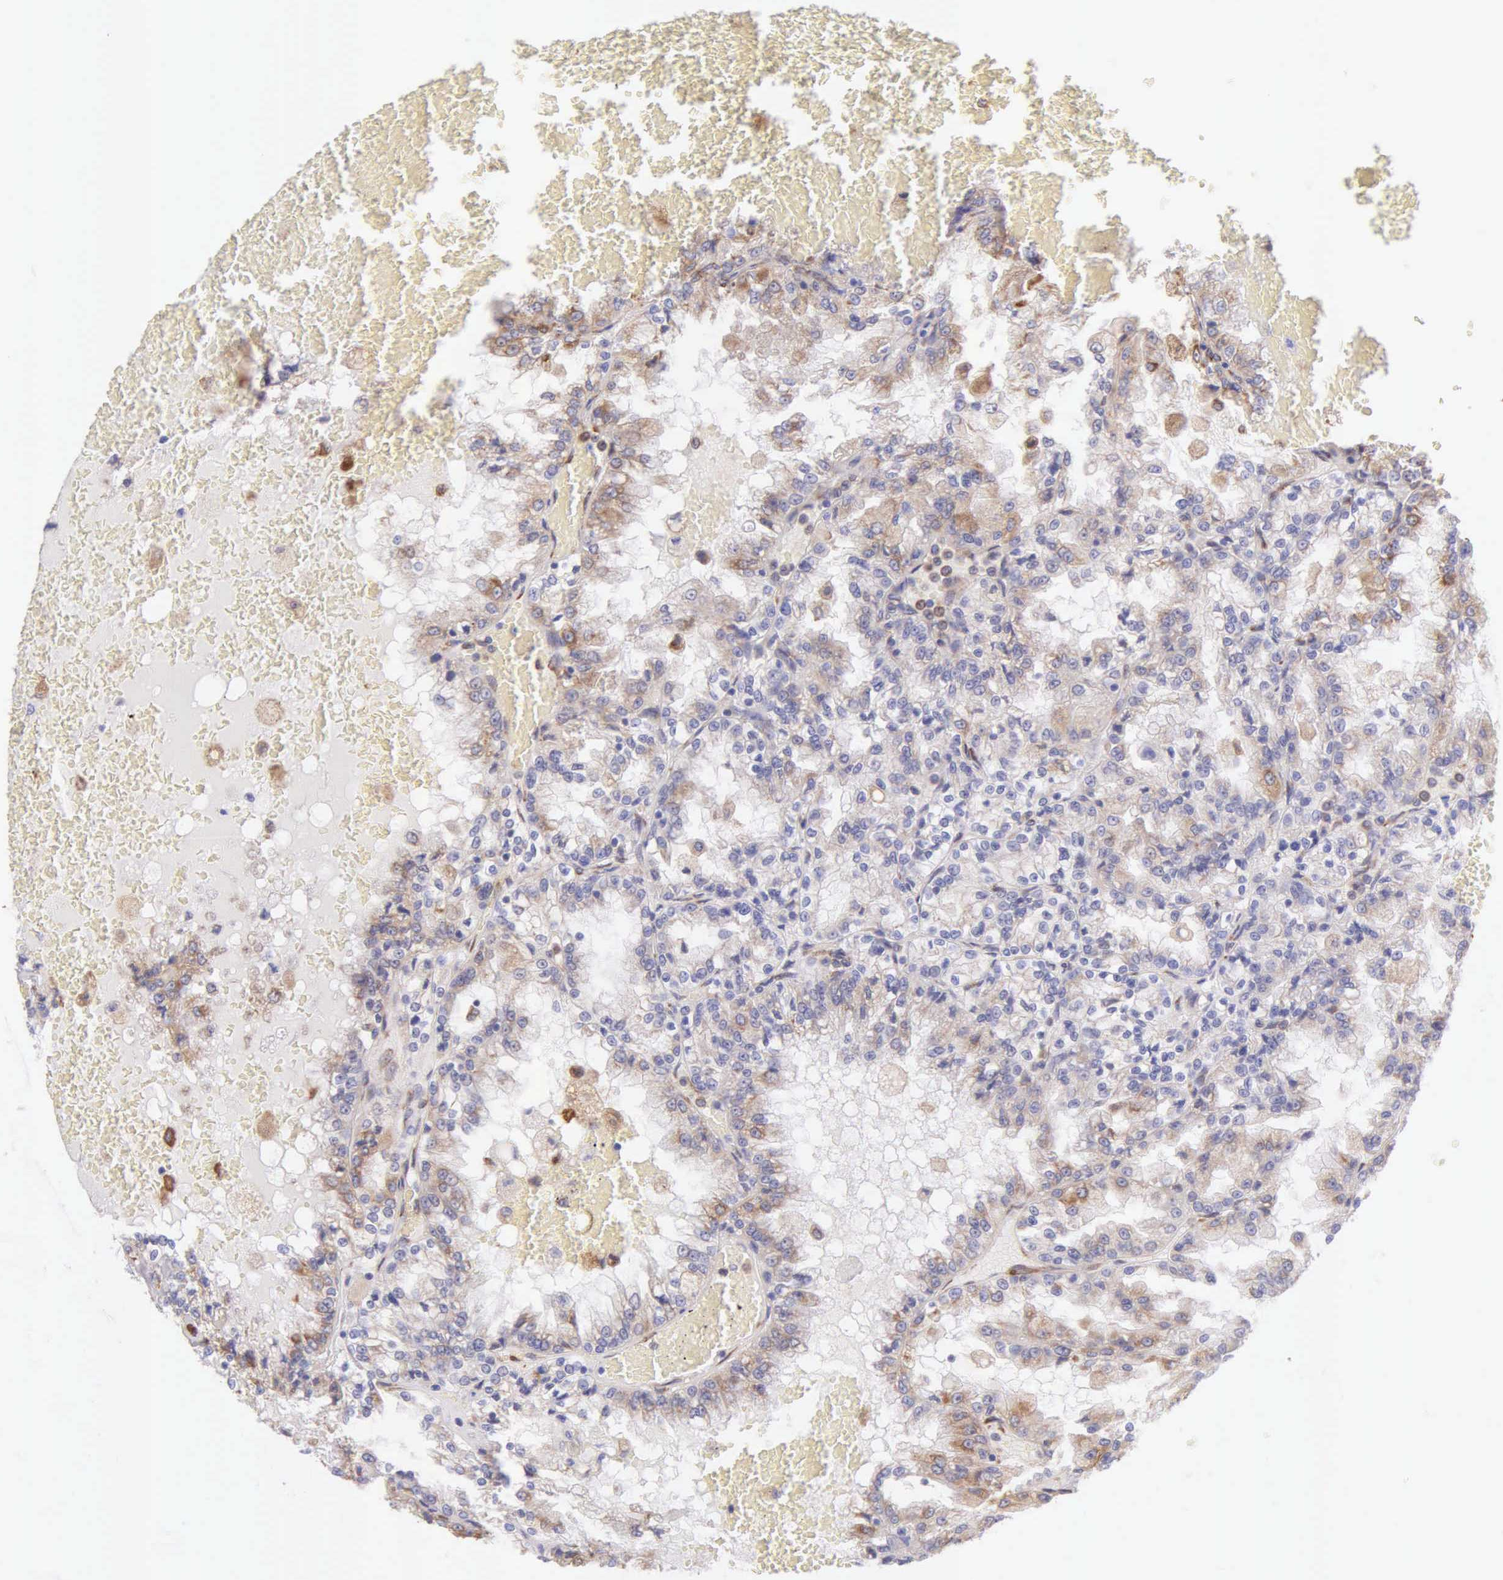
{"staining": {"intensity": "weak", "quantity": "25%-75%", "location": "cytoplasmic/membranous"}, "tissue": "renal cancer", "cell_type": "Tumor cells", "image_type": "cancer", "snomed": [{"axis": "morphology", "description": "Adenocarcinoma, NOS"}, {"axis": "topography", "description": "Kidney"}], "caption": "Immunohistochemistry staining of renal cancer, which exhibits low levels of weak cytoplasmic/membranous staining in approximately 25%-75% of tumor cells indicating weak cytoplasmic/membranous protein expression. The staining was performed using DAB (3,3'-diaminobenzidine) (brown) for protein detection and nuclei were counterstained in hematoxylin (blue).", "gene": "CKAP4", "patient": {"sex": "female", "age": 56}}